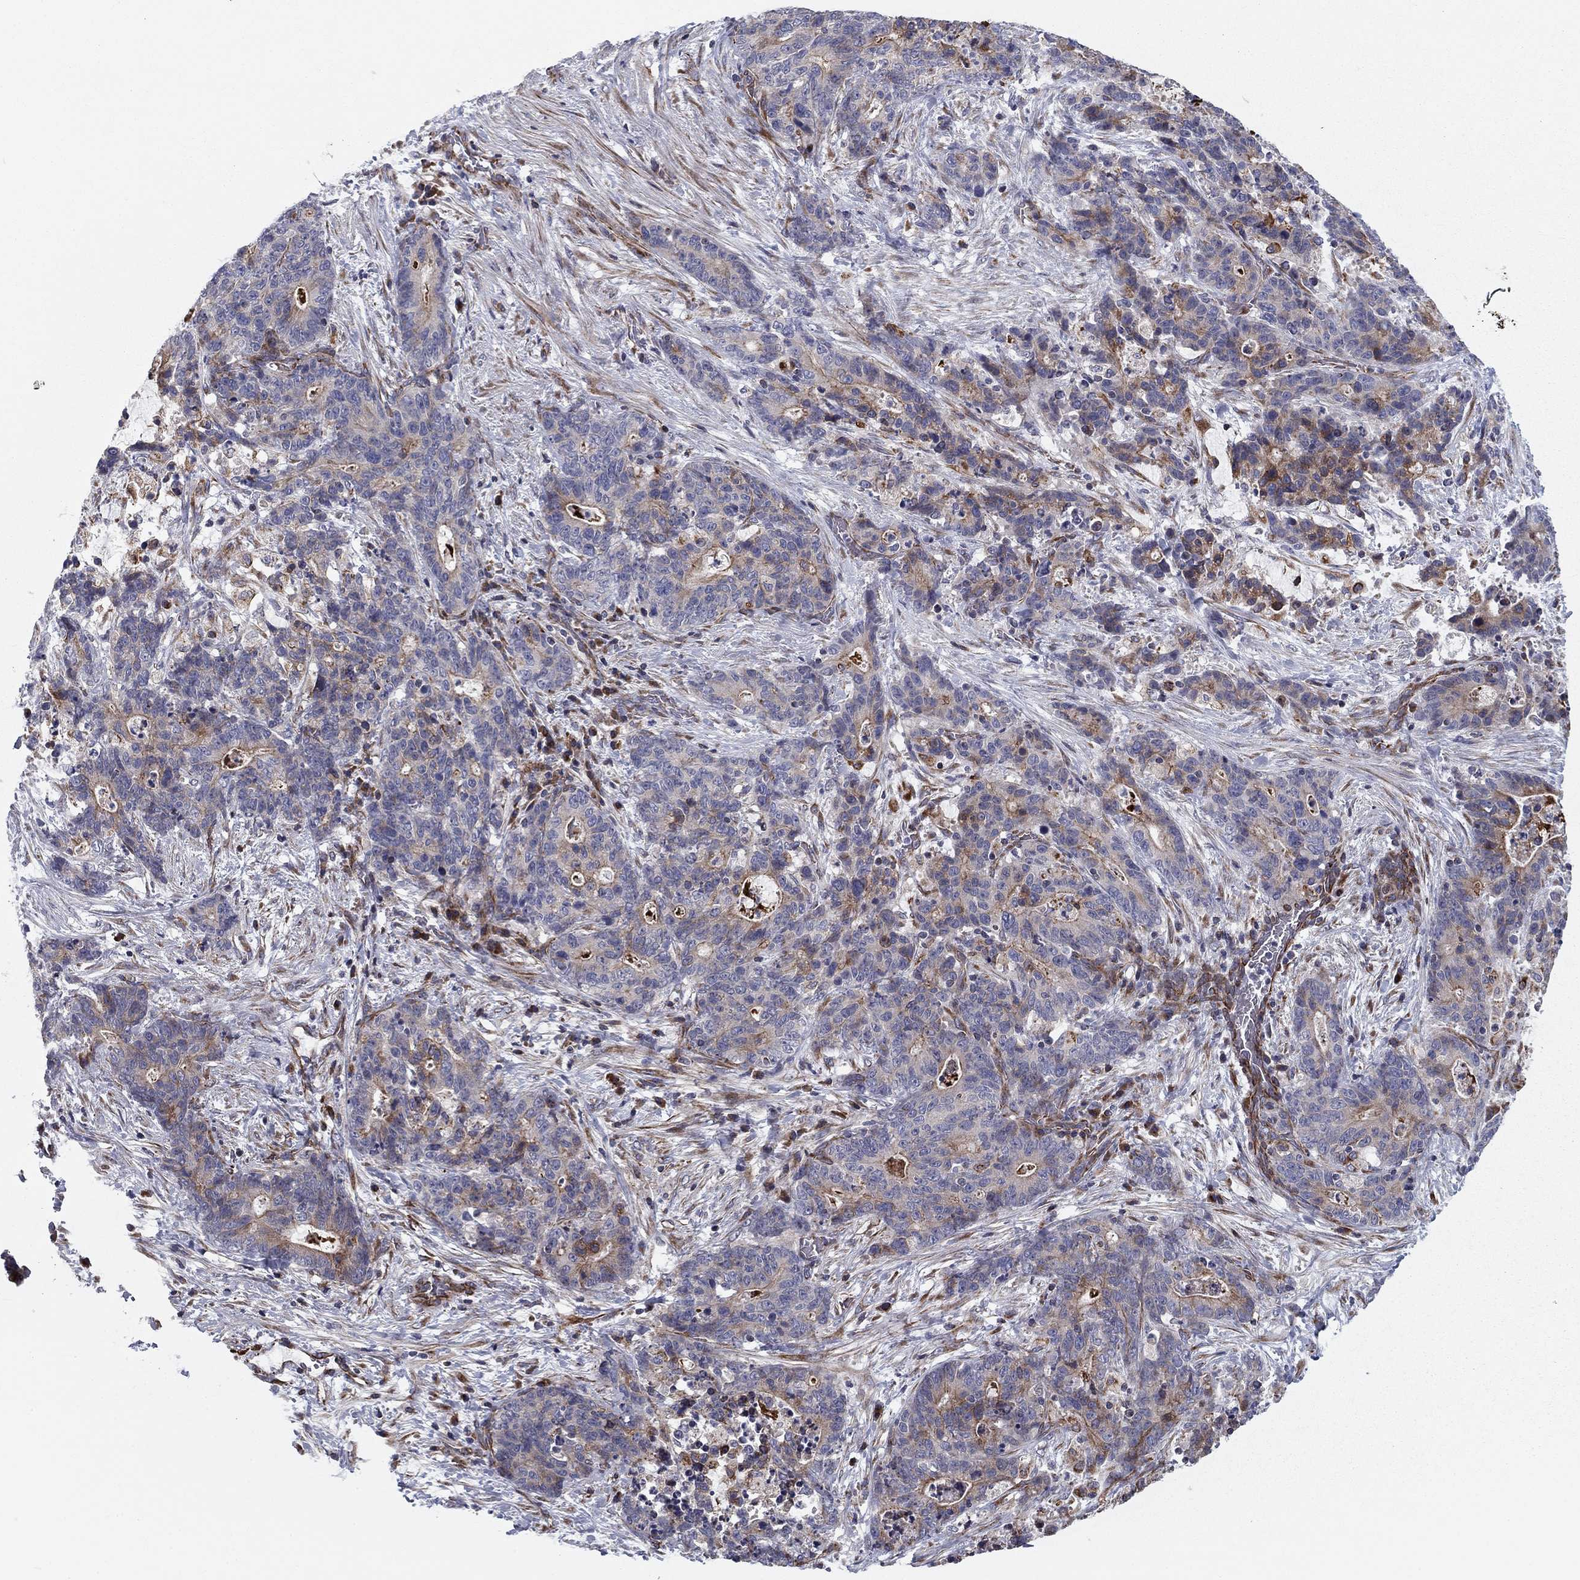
{"staining": {"intensity": "weak", "quantity": "<25%", "location": "cytoplasmic/membranous"}, "tissue": "stomach cancer", "cell_type": "Tumor cells", "image_type": "cancer", "snomed": [{"axis": "morphology", "description": "Normal tissue, NOS"}, {"axis": "morphology", "description": "Adenocarcinoma, NOS"}, {"axis": "topography", "description": "Stomach"}], "caption": "A histopathology image of stomach cancer stained for a protein displays no brown staining in tumor cells.", "gene": "CLSTN1", "patient": {"sex": "female", "age": 64}}